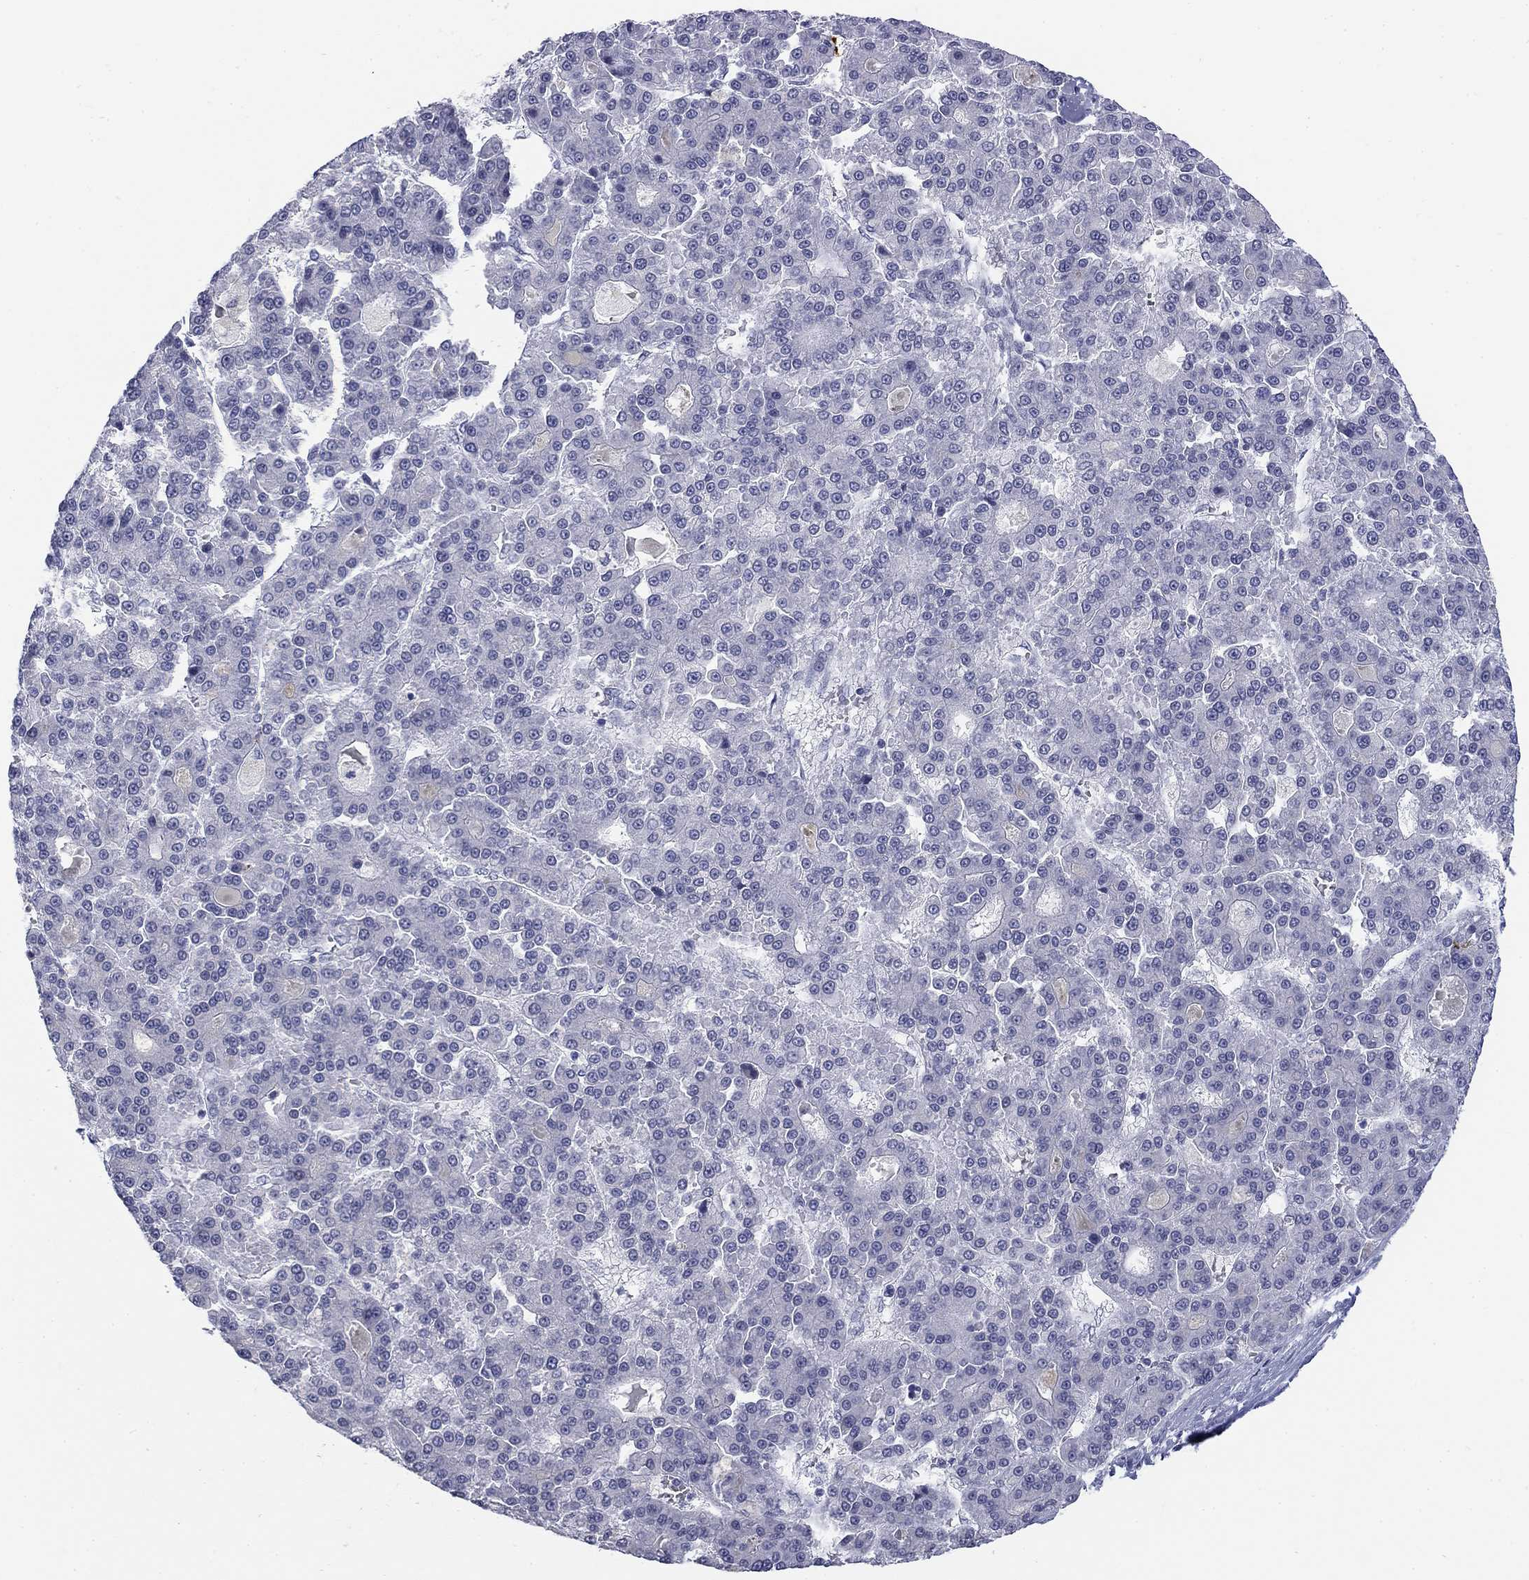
{"staining": {"intensity": "negative", "quantity": "none", "location": "none"}, "tissue": "liver cancer", "cell_type": "Tumor cells", "image_type": "cancer", "snomed": [{"axis": "morphology", "description": "Carcinoma, Hepatocellular, NOS"}, {"axis": "topography", "description": "Liver"}], "caption": "Protein analysis of liver hepatocellular carcinoma shows no significant expression in tumor cells.", "gene": "ECEL1", "patient": {"sex": "male", "age": 70}}